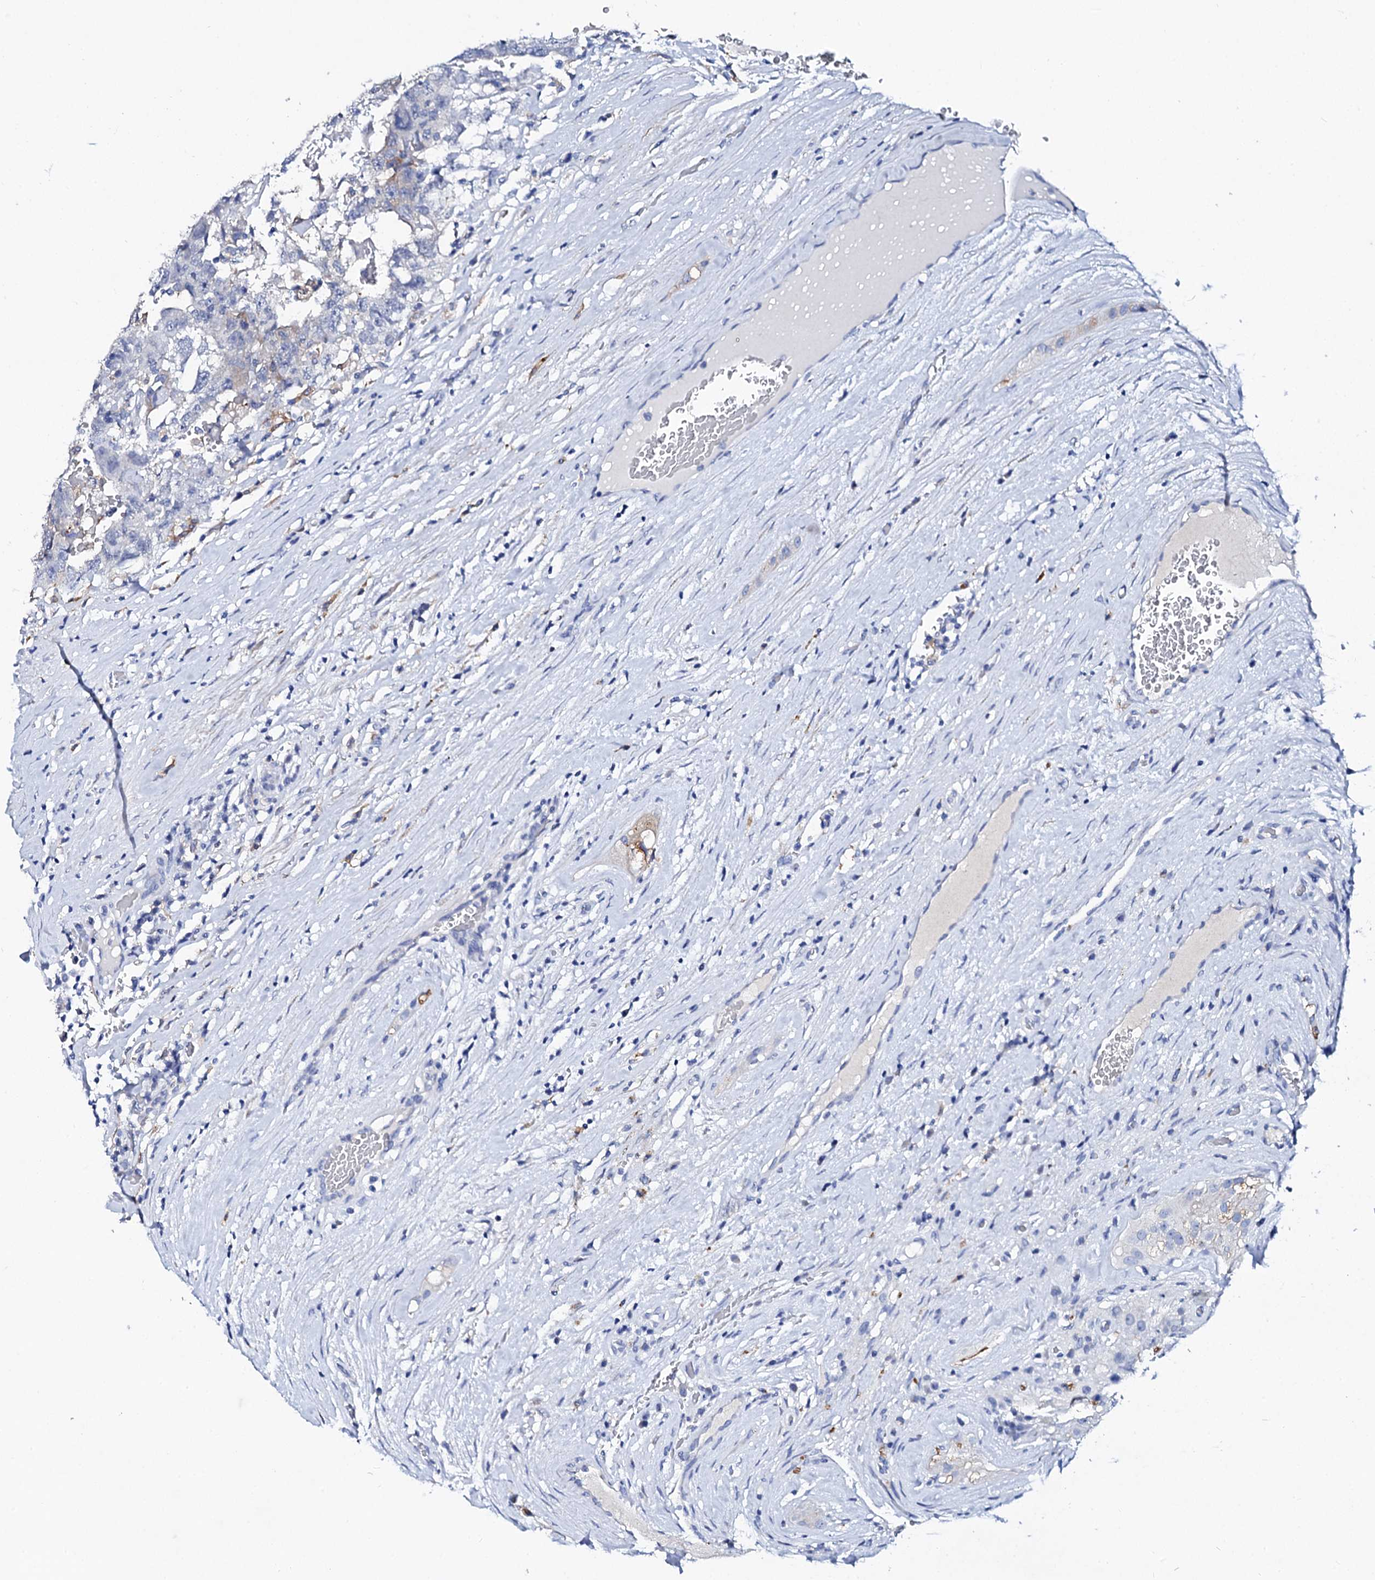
{"staining": {"intensity": "negative", "quantity": "none", "location": "none"}, "tissue": "testis cancer", "cell_type": "Tumor cells", "image_type": "cancer", "snomed": [{"axis": "morphology", "description": "Carcinoma, Embryonal, NOS"}, {"axis": "topography", "description": "Testis"}], "caption": "Testis embryonal carcinoma was stained to show a protein in brown. There is no significant expression in tumor cells. (DAB immunohistochemistry (IHC) with hematoxylin counter stain).", "gene": "GLB1L3", "patient": {"sex": "male", "age": 26}}